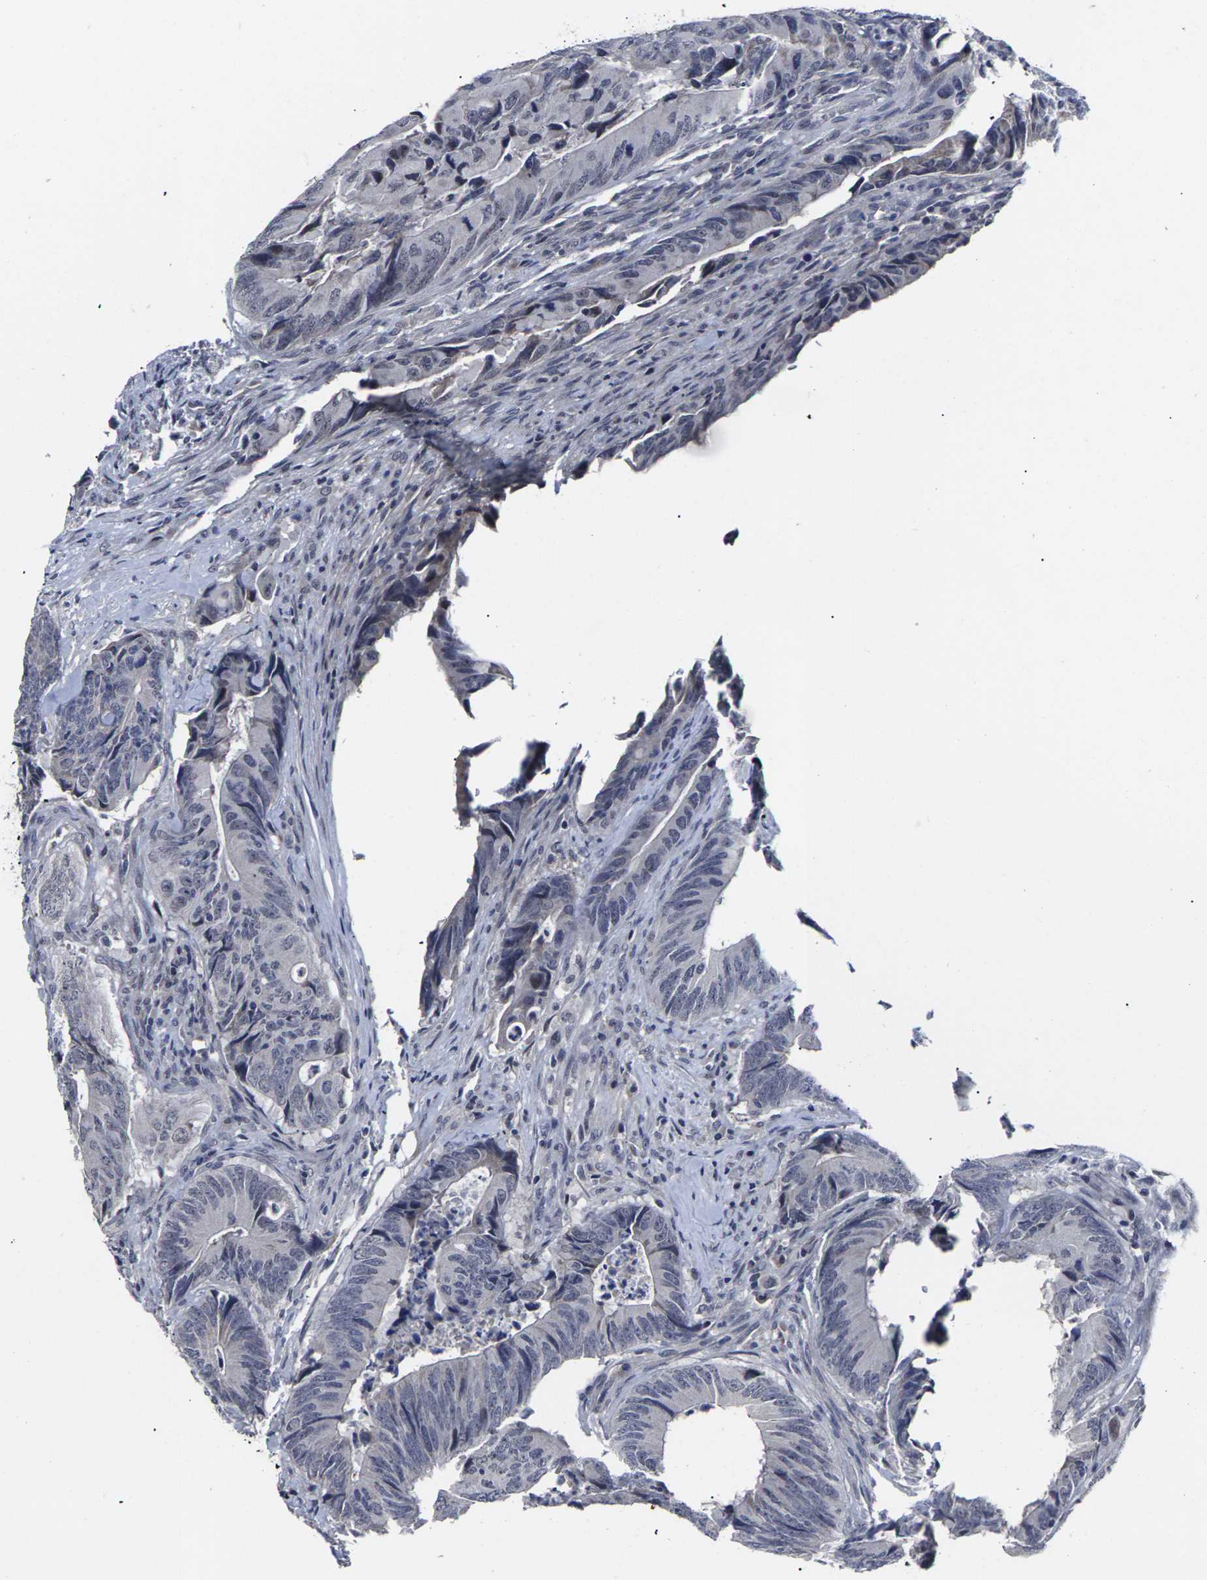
{"staining": {"intensity": "negative", "quantity": "none", "location": "none"}, "tissue": "colorectal cancer", "cell_type": "Tumor cells", "image_type": "cancer", "snomed": [{"axis": "morphology", "description": "Normal tissue, NOS"}, {"axis": "morphology", "description": "Adenocarcinoma, NOS"}, {"axis": "topography", "description": "Colon"}], "caption": "Tumor cells are negative for protein expression in human colorectal cancer.", "gene": "MSANTD4", "patient": {"sex": "male", "age": 56}}